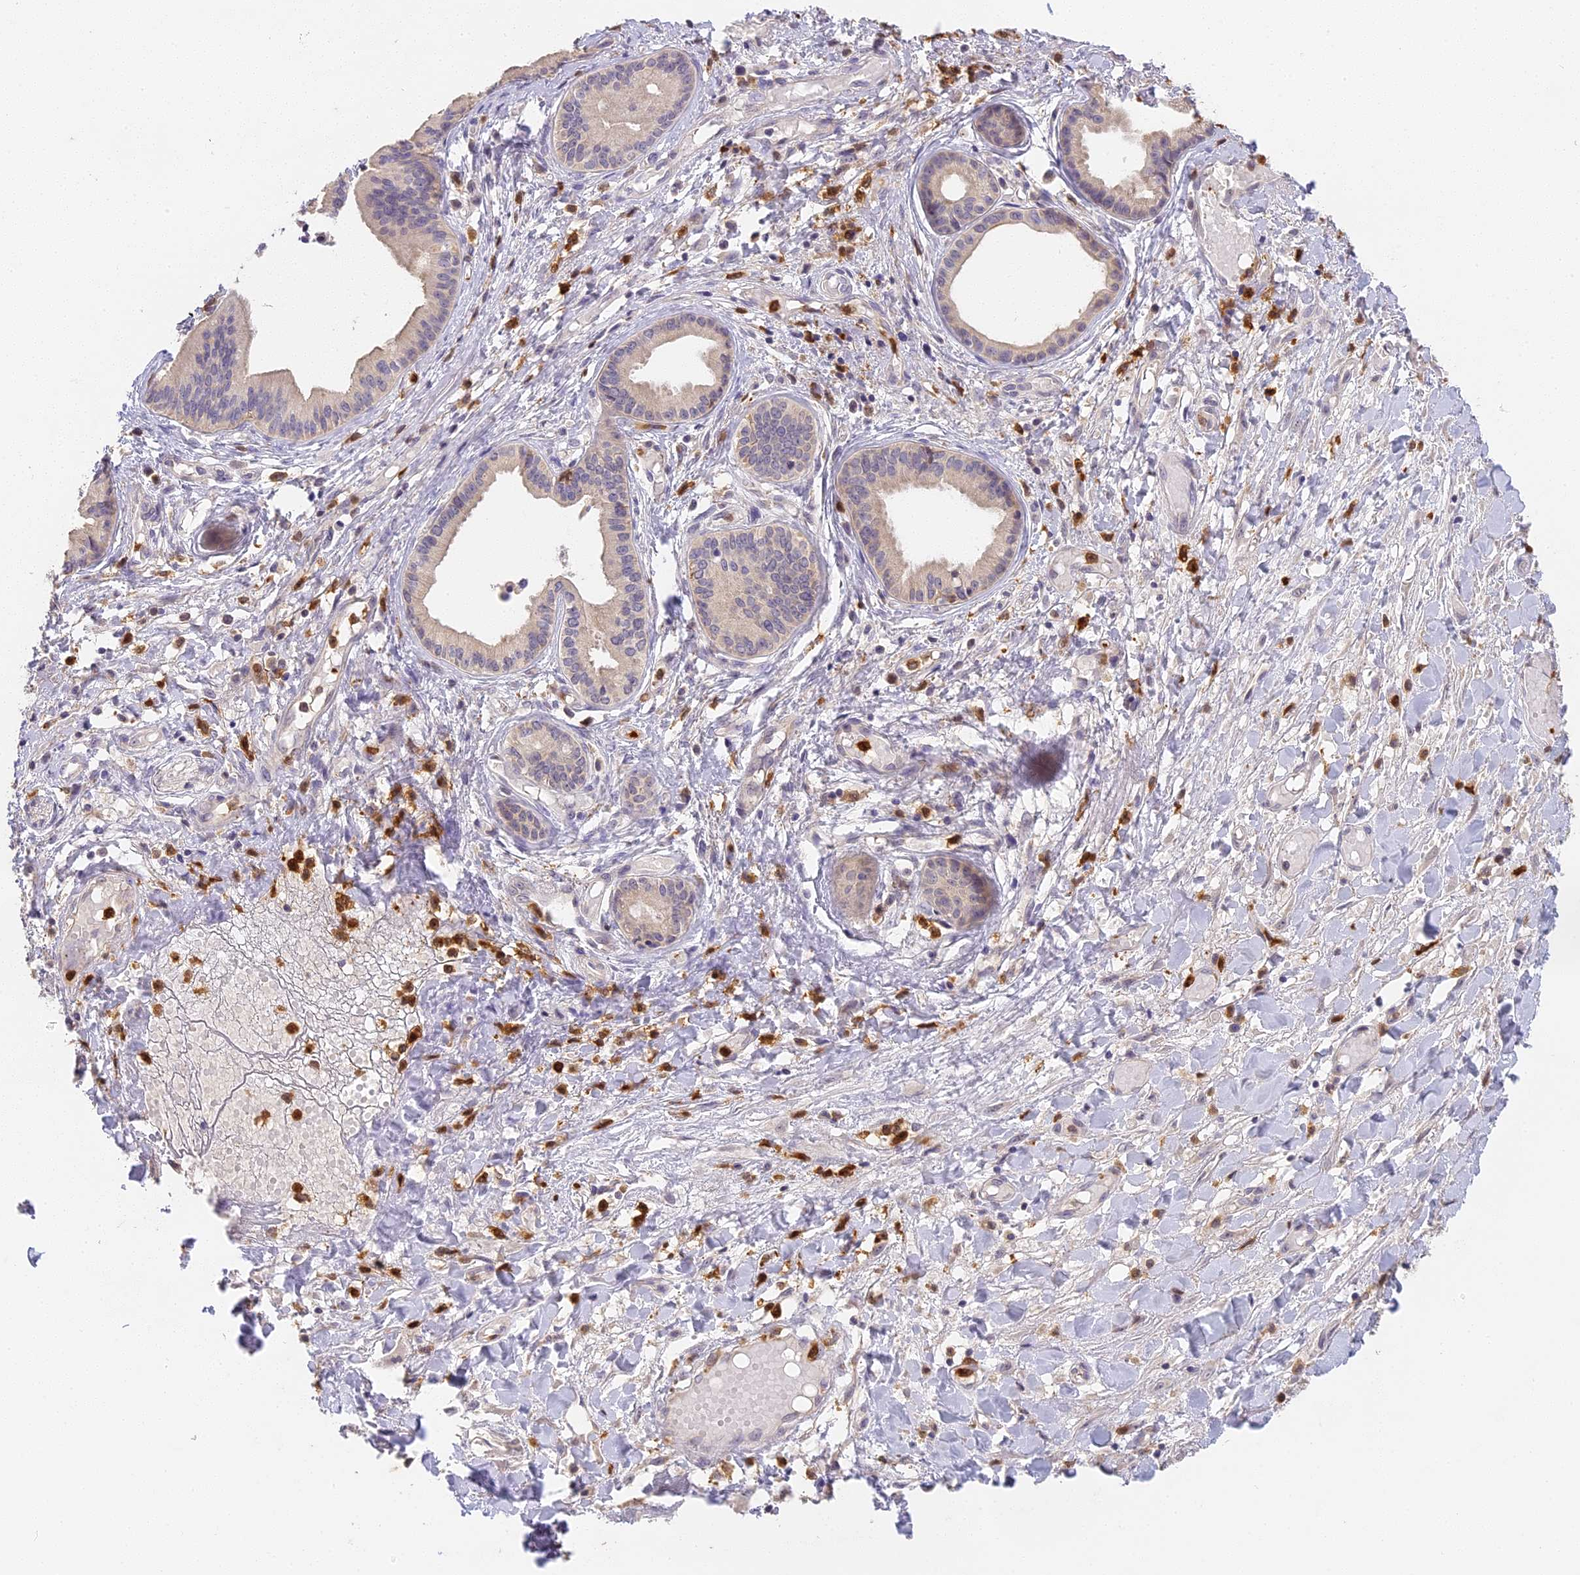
{"staining": {"intensity": "weak", "quantity": "<25%", "location": "cytoplasmic/membranous"}, "tissue": "pancreatic cancer", "cell_type": "Tumor cells", "image_type": "cancer", "snomed": [{"axis": "morphology", "description": "Adenocarcinoma, NOS"}, {"axis": "topography", "description": "Pancreas"}], "caption": "Tumor cells are negative for protein expression in human pancreatic adenocarcinoma.", "gene": "NCF4", "patient": {"sex": "female", "age": 50}}